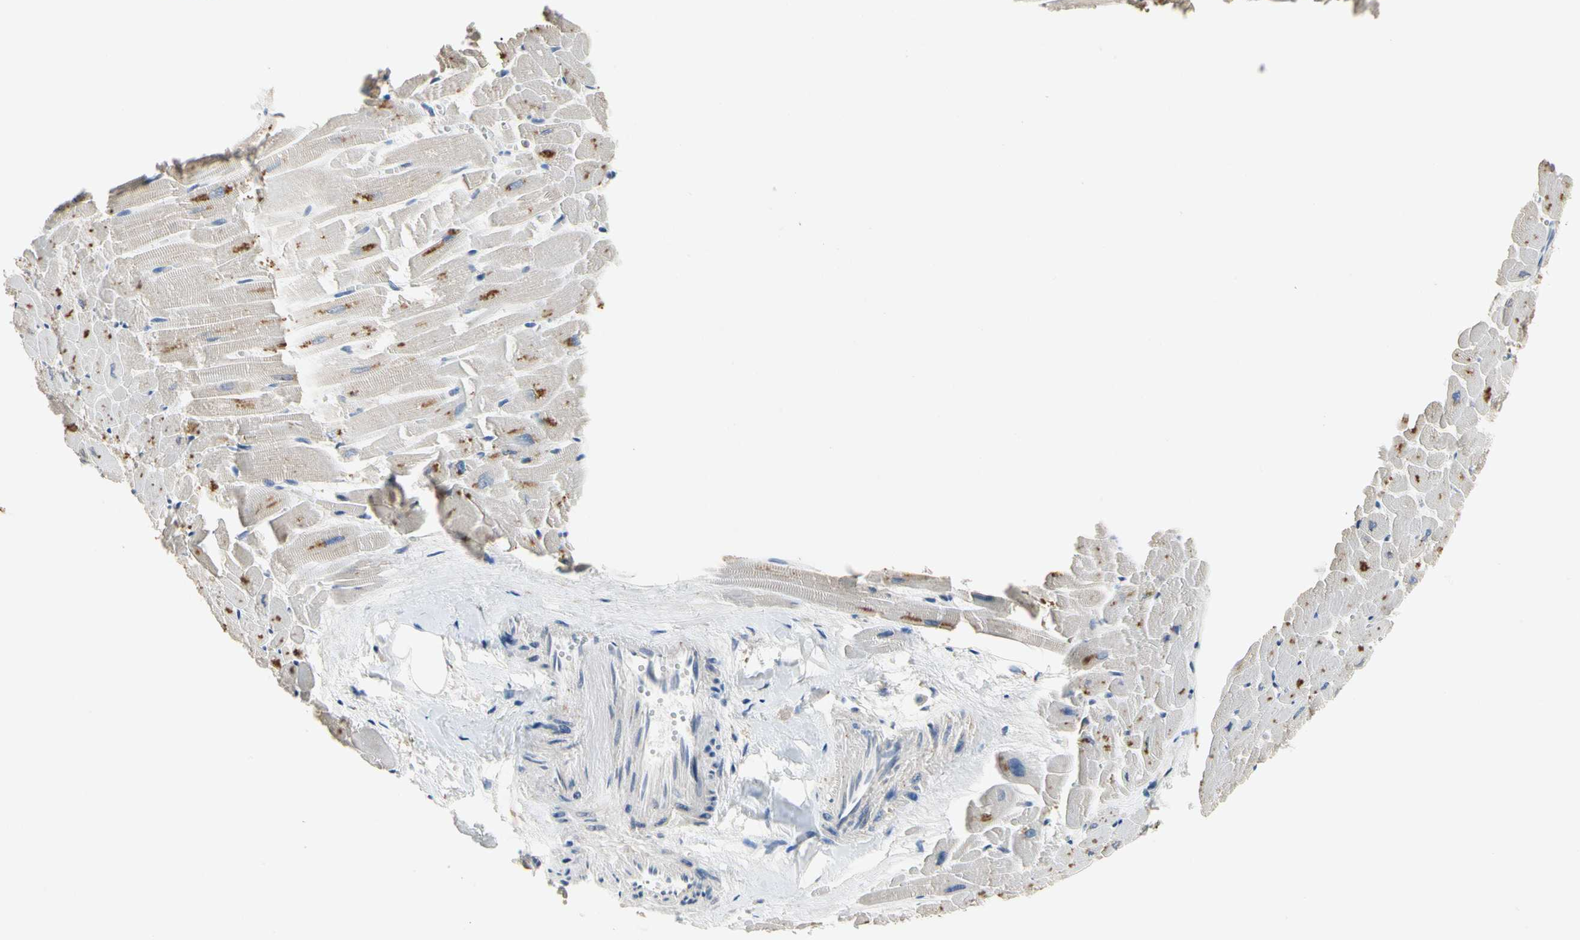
{"staining": {"intensity": "moderate", "quantity": "25%-75%", "location": "cytoplasmic/membranous"}, "tissue": "heart muscle", "cell_type": "Cardiomyocytes", "image_type": "normal", "snomed": [{"axis": "morphology", "description": "Normal tissue, NOS"}, {"axis": "topography", "description": "Heart"}], "caption": "The photomicrograph displays staining of normal heart muscle, revealing moderate cytoplasmic/membranous protein staining (brown color) within cardiomyocytes.", "gene": "GAS6", "patient": {"sex": "female", "age": 19}}